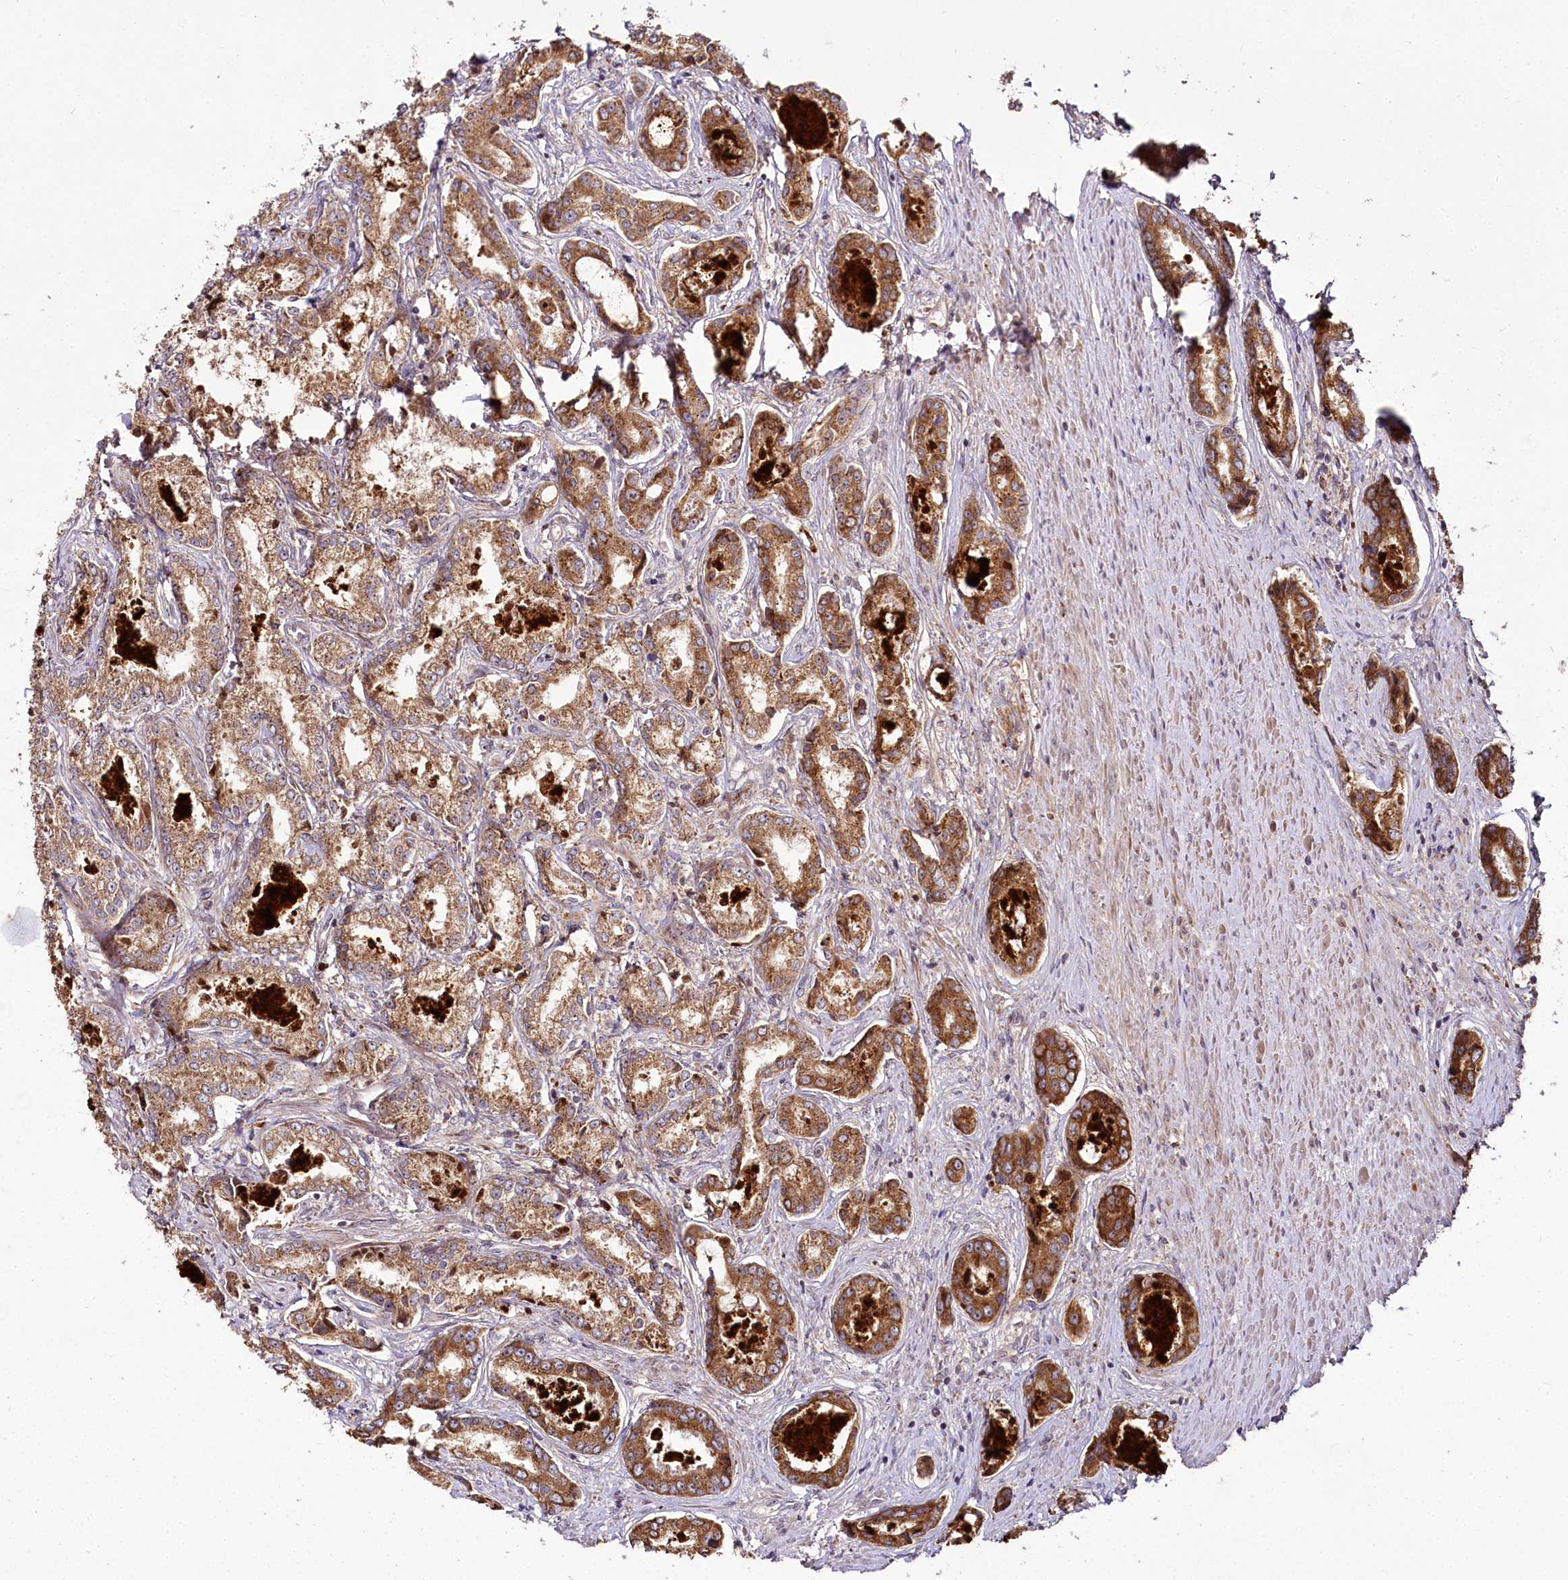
{"staining": {"intensity": "moderate", "quantity": ">75%", "location": "cytoplasmic/membranous"}, "tissue": "prostate cancer", "cell_type": "Tumor cells", "image_type": "cancer", "snomed": [{"axis": "morphology", "description": "Adenocarcinoma, Low grade"}, {"axis": "topography", "description": "Prostate"}], "caption": "The photomicrograph shows staining of low-grade adenocarcinoma (prostate), revealing moderate cytoplasmic/membranous protein expression (brown color) within tumor cells.", "gene": "RAB7A", "patient": {"sex": "male", "age": 68}}